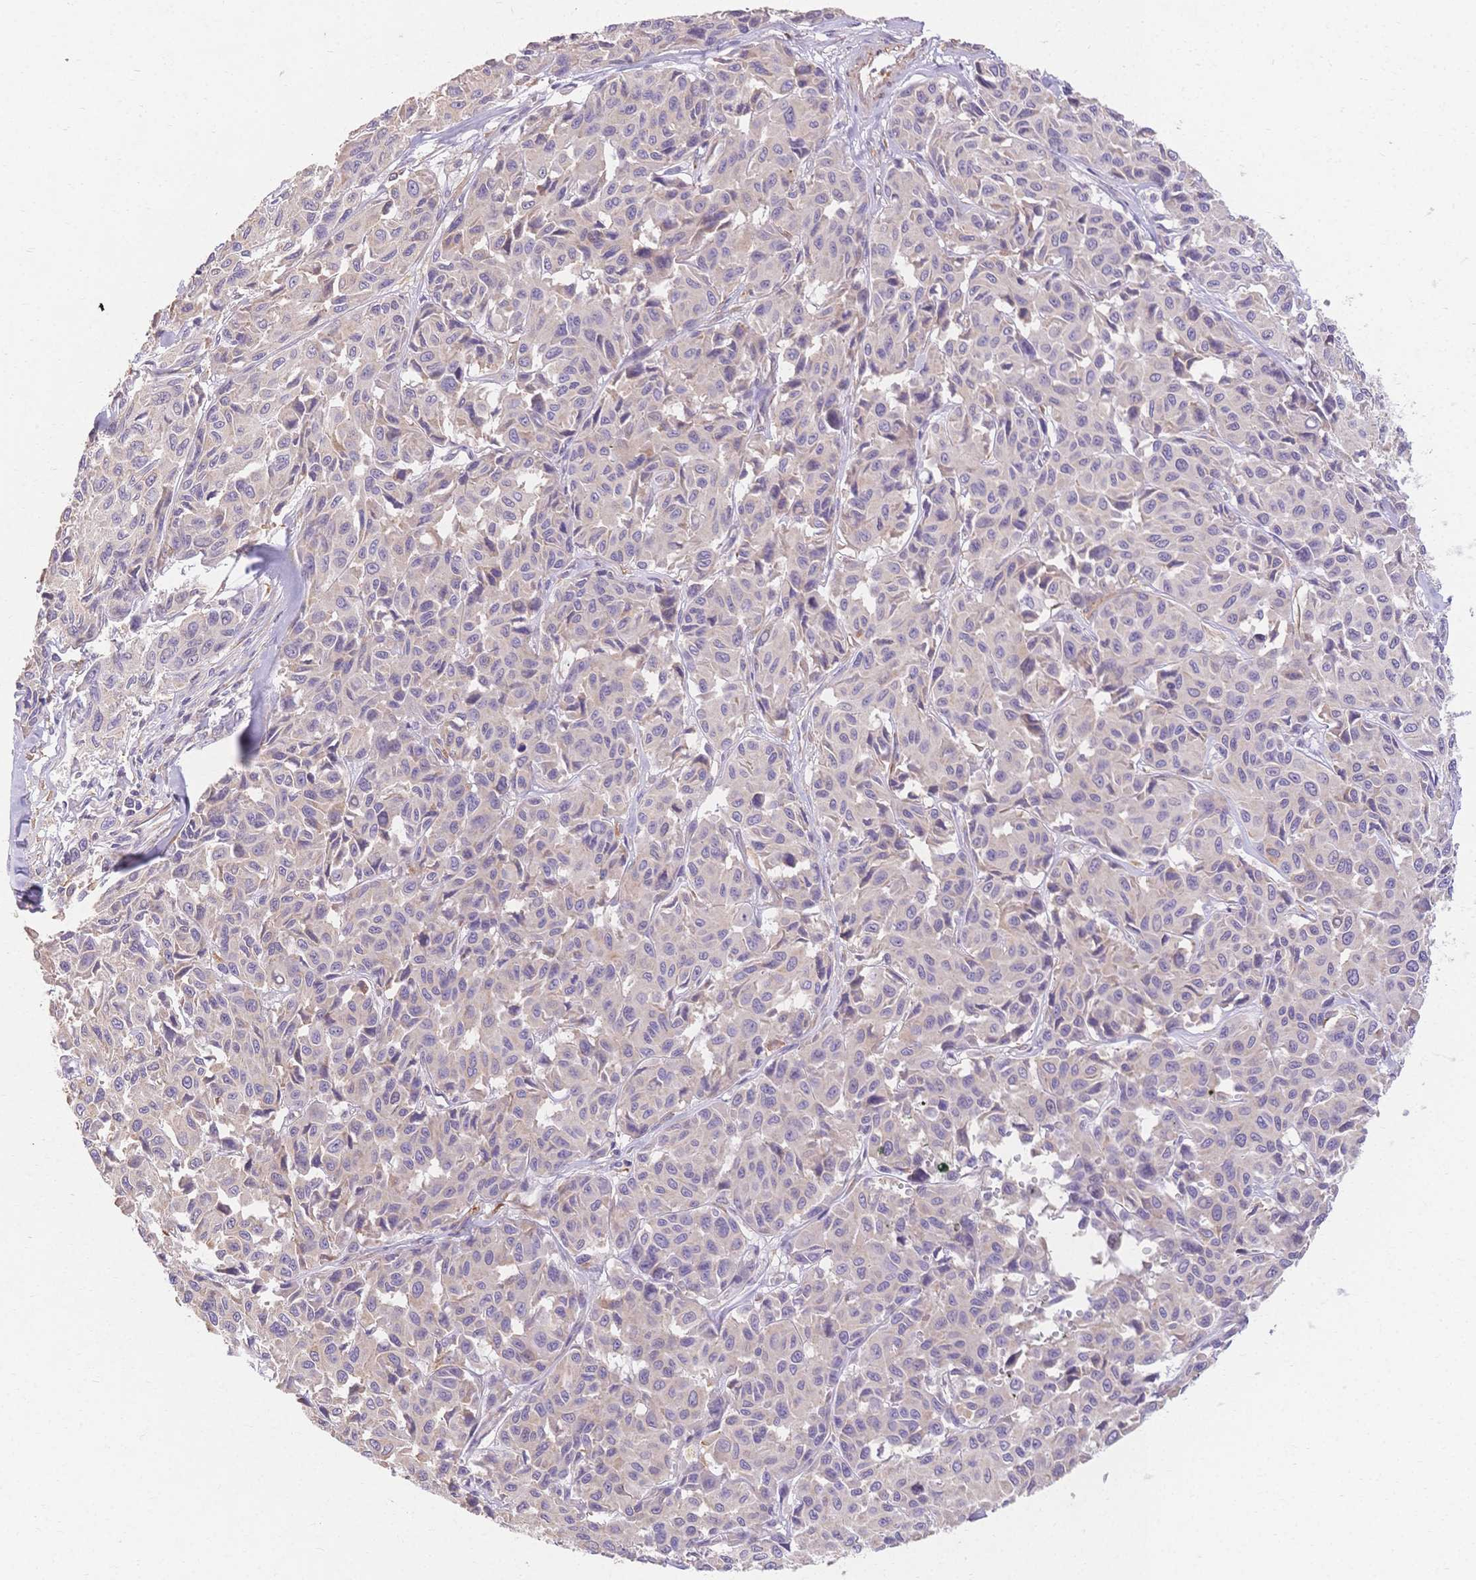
{"staining": {"intensity": "weak", "quantity": "<25%", "location": "cytoplasmic/membranous"}, "tissue": "melanoma", "cell_type": "Tumor cells", "image_type": "cancer", "snomed": [{"axis": "morphology", "description": "Malignant melanoma, NOS"}, {"axis": "topography", "description": "Skin"}], "caption": "This is an IHC photomicrograph of human melanoma. There is no positivity in tumor cells.", "gene": "HS3ST5", "patient": {"sex": "female", "age": 66}}